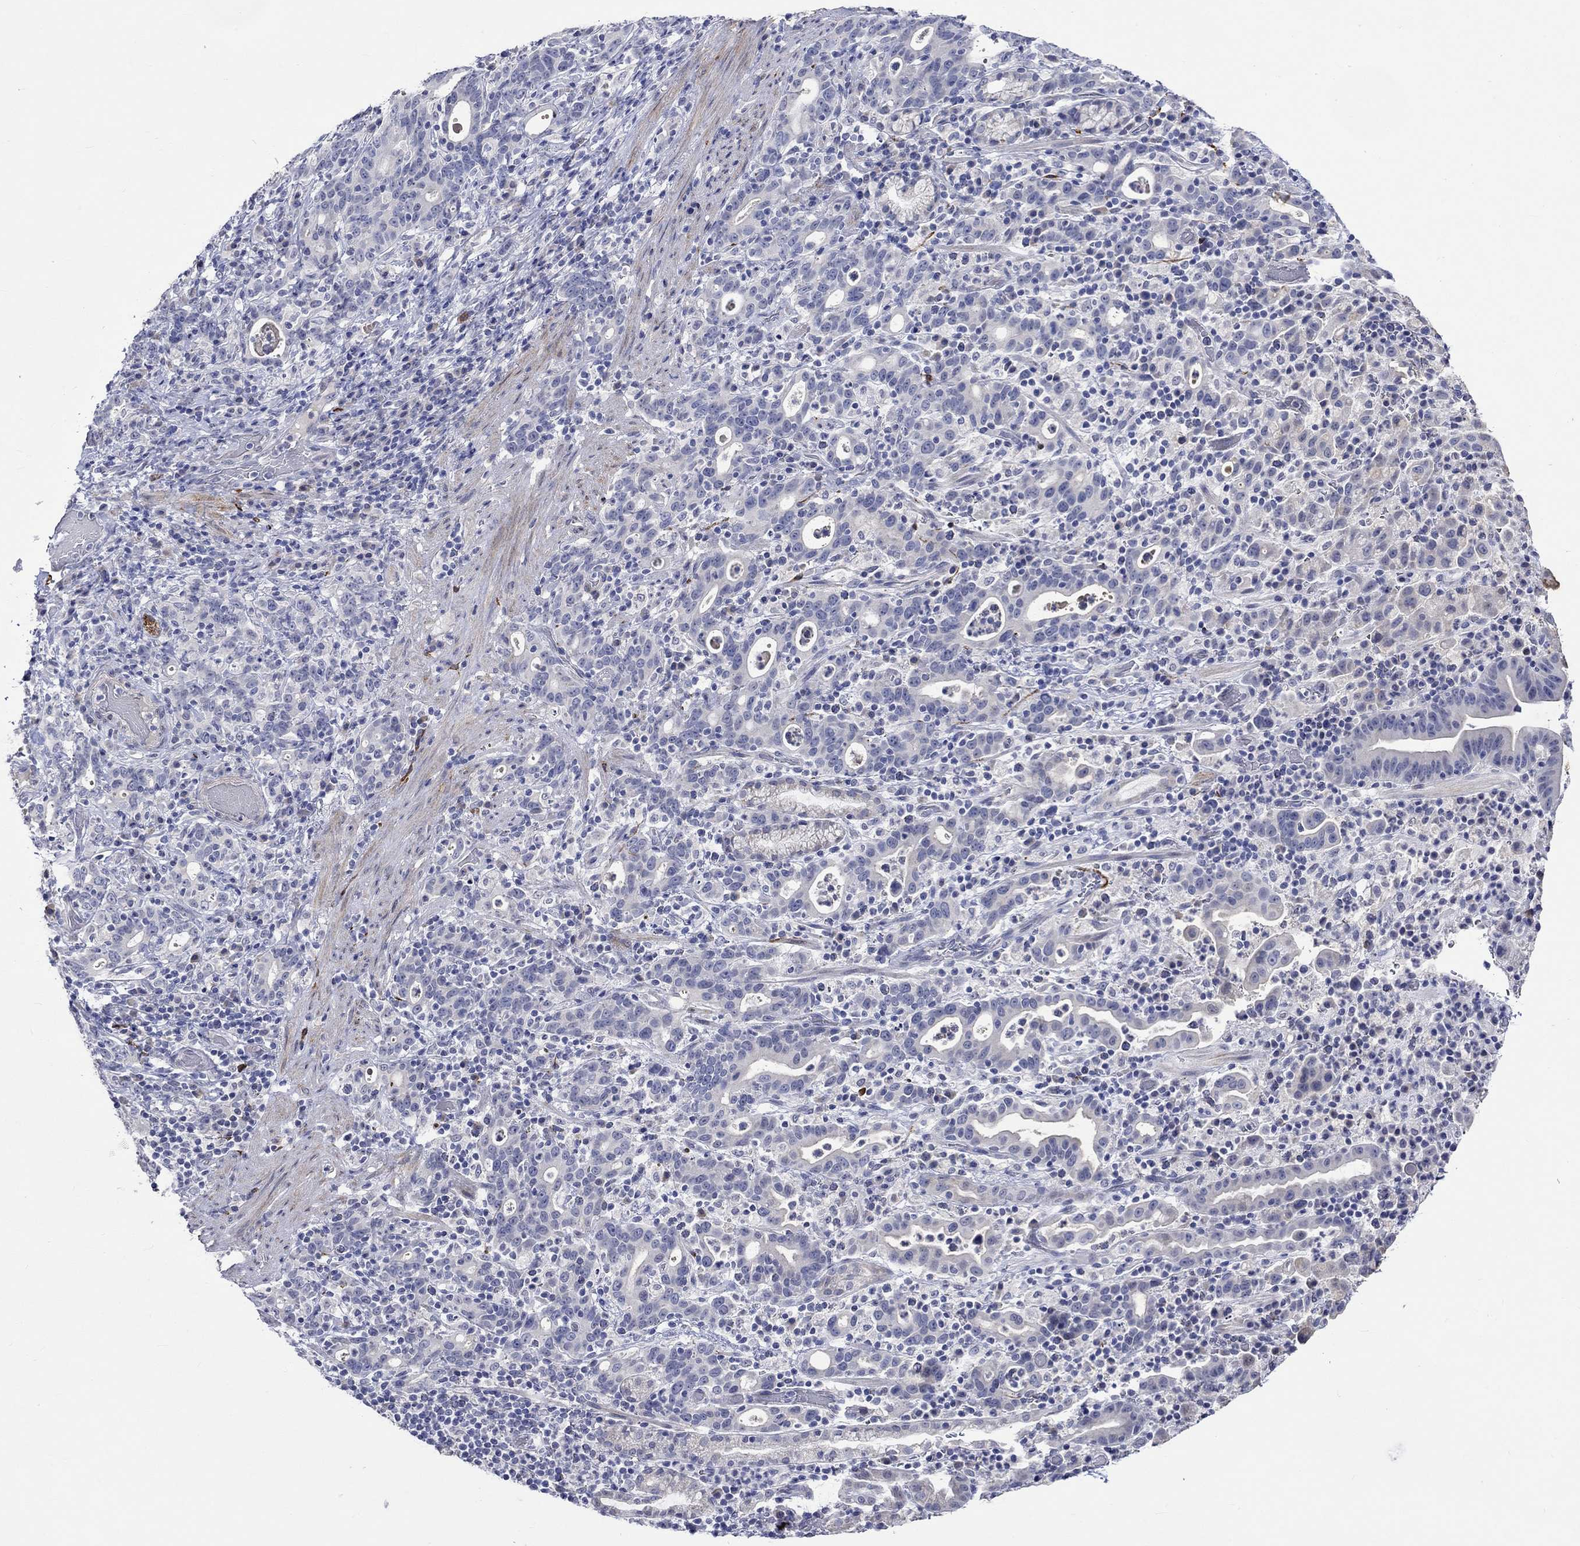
{"staining": {"intensity": "negative", "quantity": "none", "location": "none"}, "tissue": "stomach cancer", "cell_type": "Tumor cells", "image_type": "cancer", "snomed": [{"axis": "morphology", "description": "Adenocarcinoma, NOS"}, {"axis": "topography", "description": "Stomach"}], "caption": "This is an immunohistochemistry photomicrograph of adenocarcinoma (stomach). There is no expression in tumor cells.", "gene": "CRYAB", "patient": {"sex": "male", "age": 79}}